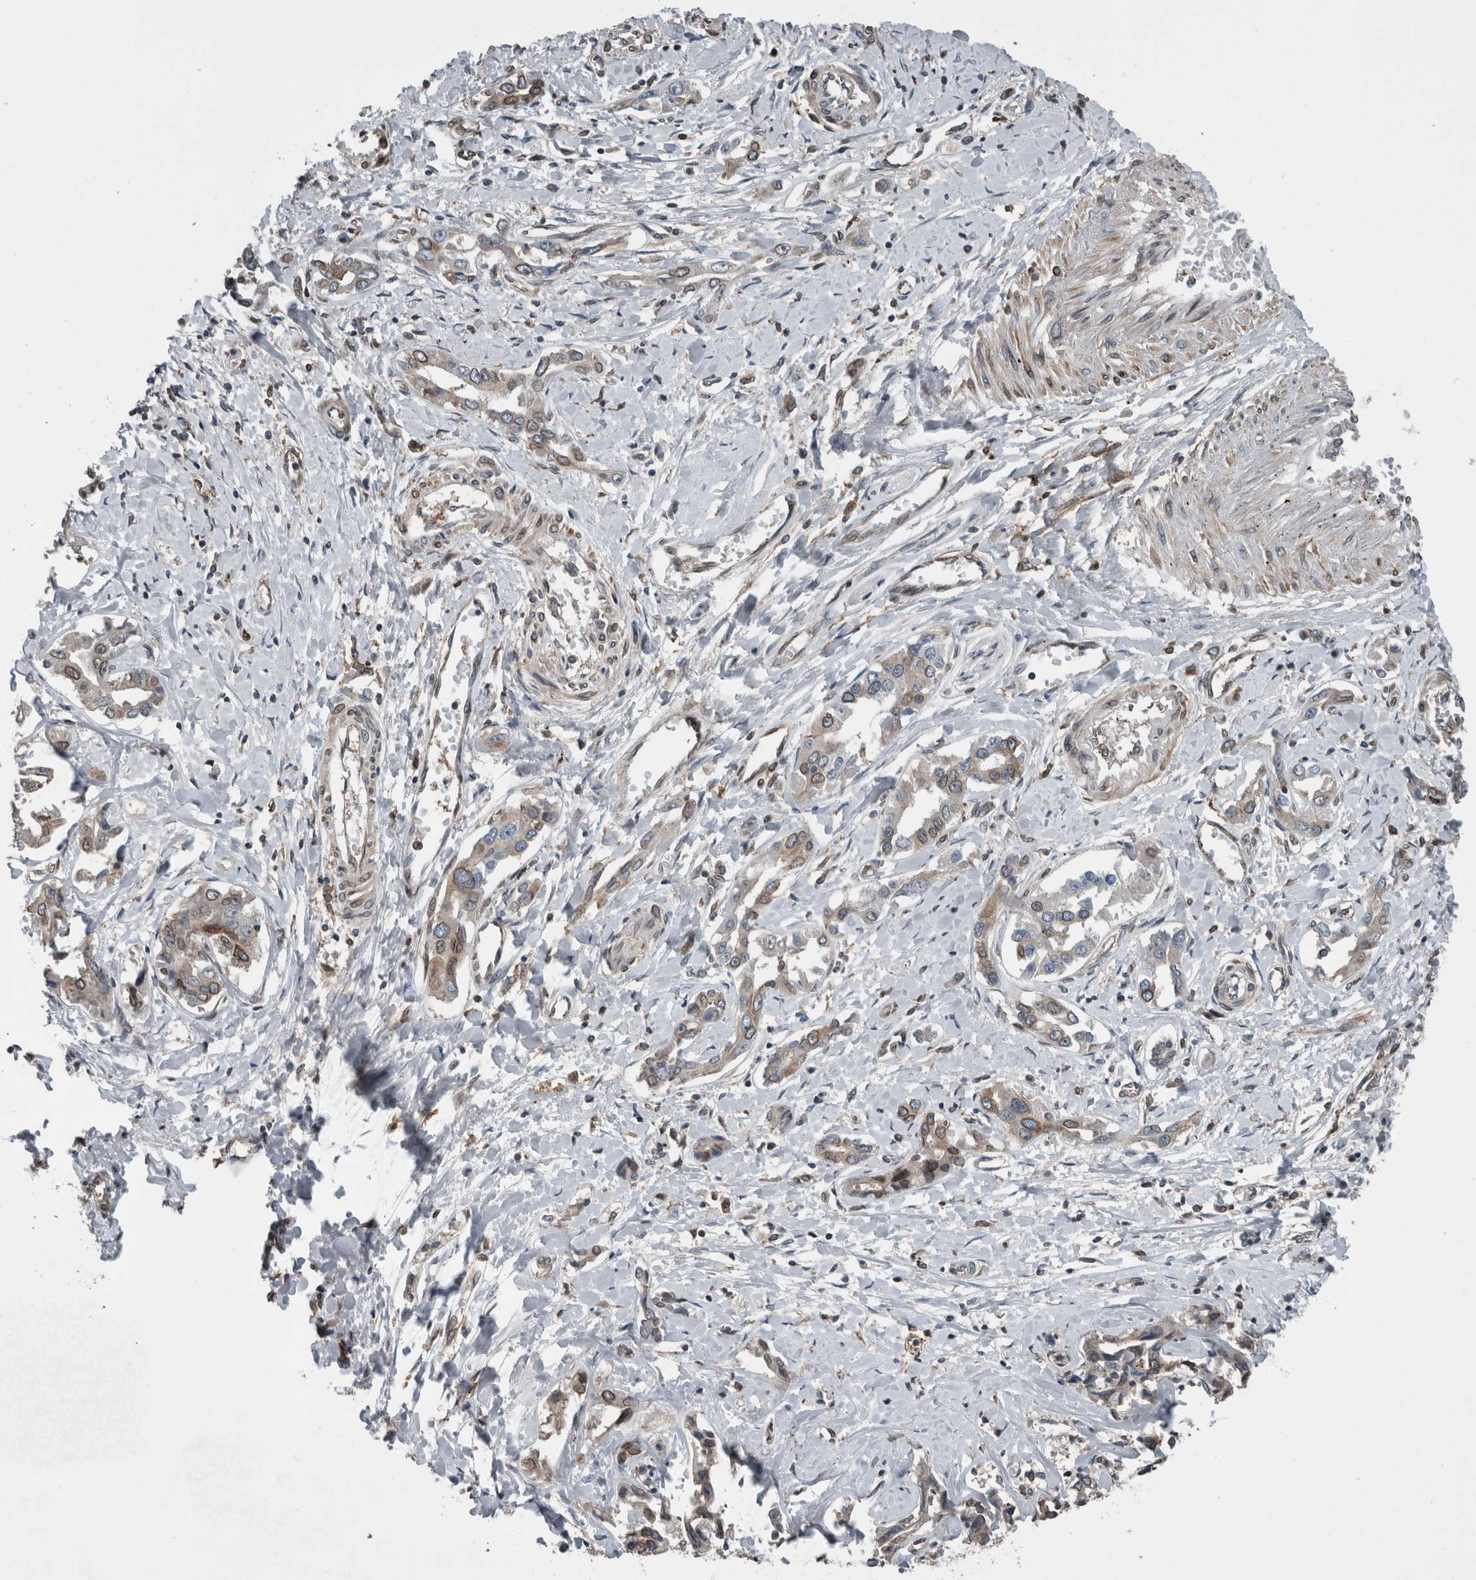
{"staining": {"intensity": "moderate", "quantity": "<25%", "location": "cytoplasmic/membranous,nuclear"}, "tissue": "liver cancer", "cell_type": "Tumor cells", "image_type": "cancer", "snomed": [{"axis": "morphology", "description": "Cholangiocarcinoma"}, {"axis": "topography", "description": "Liver"}], "caption": "Immunohistochemical staining of human liver cancer shows moderate cytoplasmic/membranous and nuclear protein positivity in about <25% of tumor cells.", "gene": "RANBP2", "patient": {"sex": "male", "age": 59}}